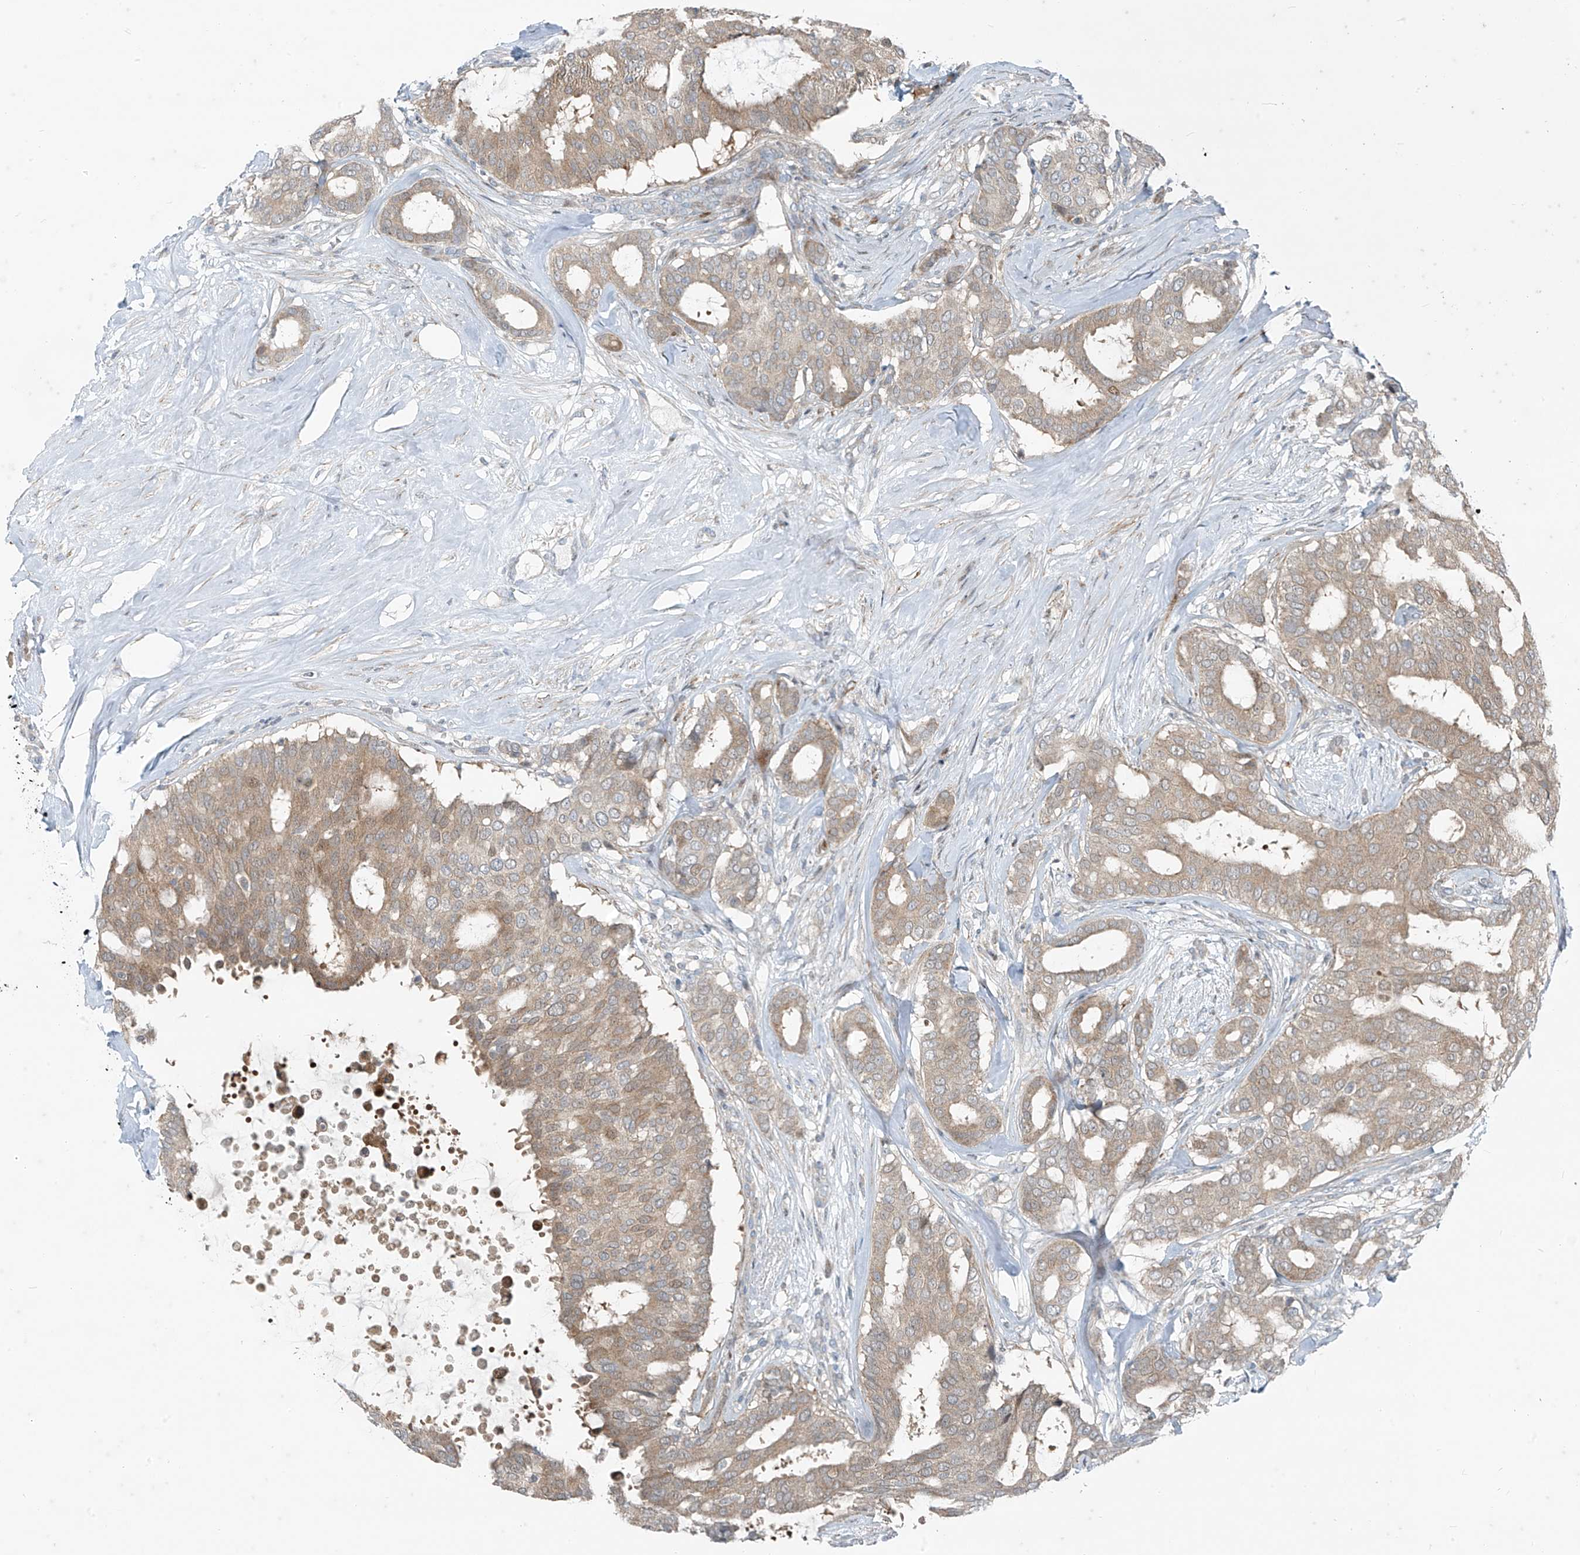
{"staining": {"intensity": "weak", "quantity": "25%-75%", "location": "cytoplasmic/membranous"}, "tissue": "breast cancer", "cell_type": "Tumor cells", "image_type": "cancer", "snomed": [{"axis": "morphology", "description": "Duct carcinoma"}, {"axis": "topography", "description": "Breast"}], "caption": "Breast cancer tissue exhibits weak cytoplasmic/membranous staining in approximately 25%-75% of tumor cells, visualized by immunohistochemistry.", "gene": "PPCS", "patient": {"sex": "female", "age": 75}}